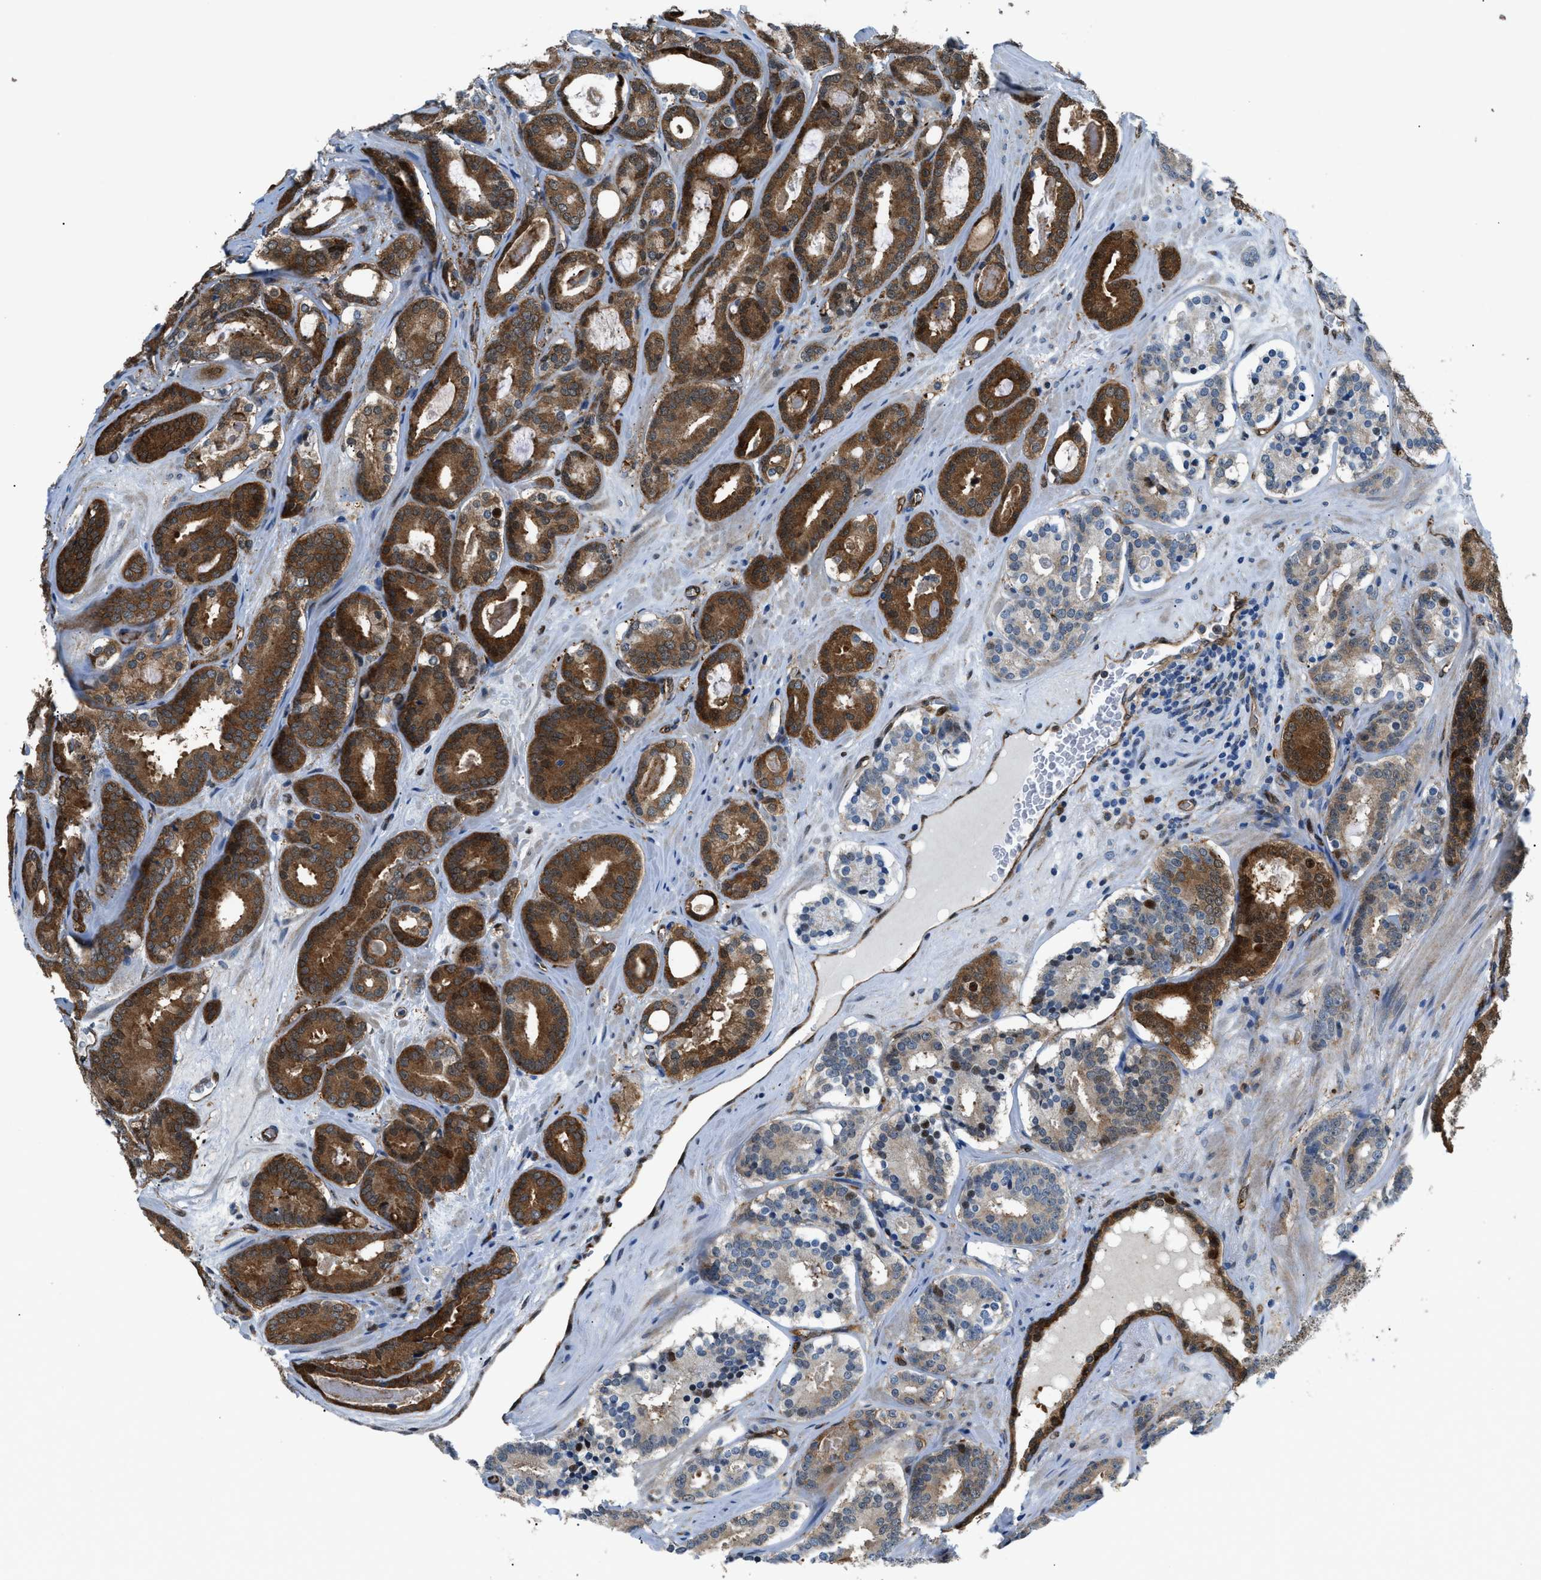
{"staining": {"intensity": "strong", "quantity": "25%-75%", "location": "cytoplasmic/membranous"}, "tissue": "prostate cancer", "cell_type": "Tumor cells", "image_type": "cancer", "snomed": [{"axis": "morphology", "description": "Adenocarcinoma, High grade"}, {"axis": "topography", "description": "Prostate"}], "caption": "Immunohistochemical staining of prostate adenocarcinoma (high-grade) demonstrates high levels of strong cytoplasmic/membranous expression in approximately 25%-75% of tumor cells.", "gene": "YWHAE", "patient": {"sex": "male", "age": 60}}